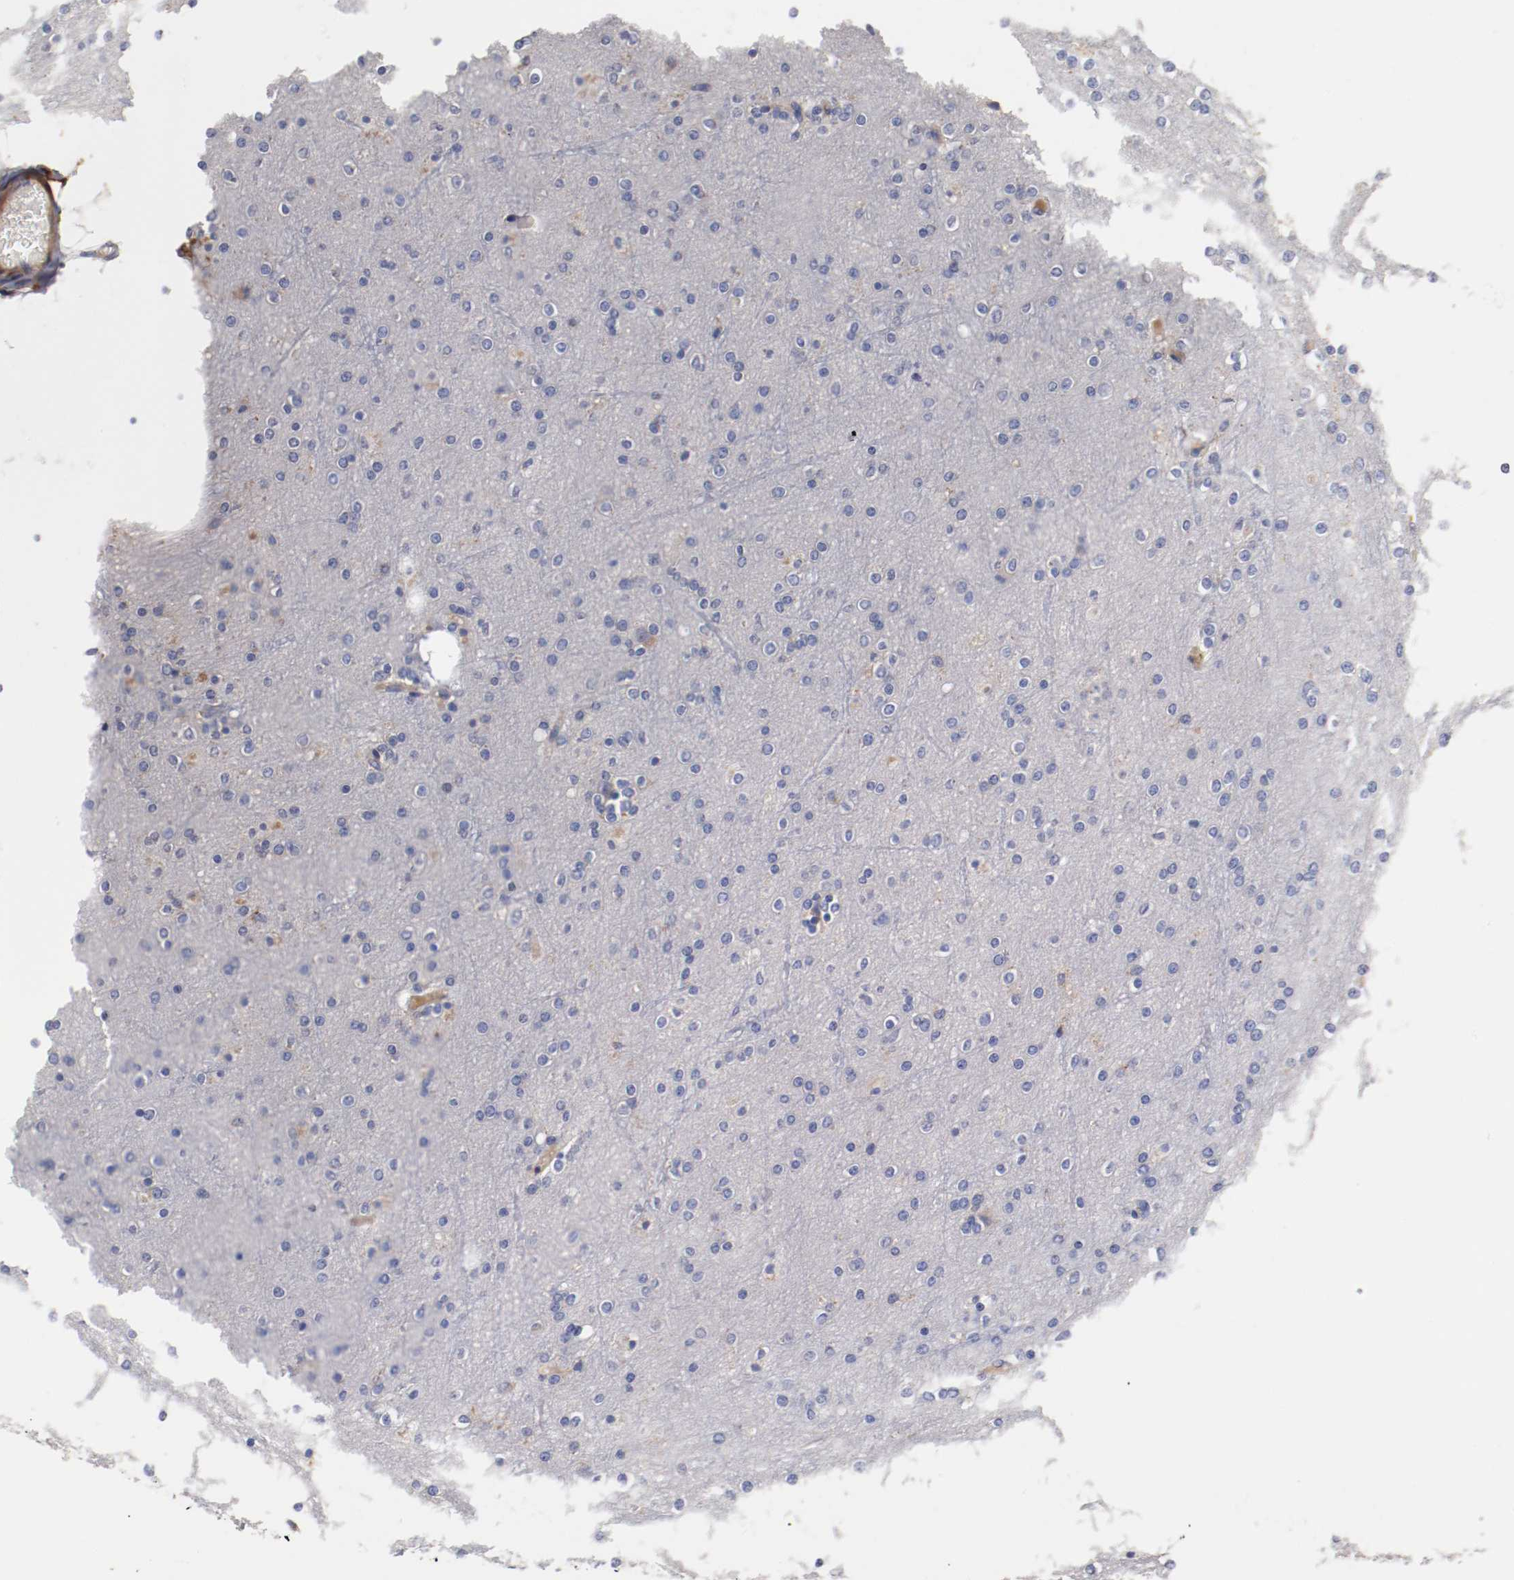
{"staining": {"intensity": "moderate", "quantity": "25%-75%", "location": "cytoplasmic/membranous"}, "tissue": "cerebral cortex", "cell_type": "Endothelial cells", "image_type": "normal", "snomed": [{"axis": "morphology", "description": "Normal tissue, NOS"}, {"axis": "topography", "description": "Cerebral cortex"}], "caption": "Immunohistochemical staining of benign cerebral cortex demonstrates medium levels of moderate cytoplasmic/membranous staining in approximately 25%-75% of endothelial cells. (DAB (3,3'-diaminobenzidine) = brown stain, brightfield microscopy at high magnification).", "gene": "SEMA5A", "patient": {"sex": "female", "age": 54}}